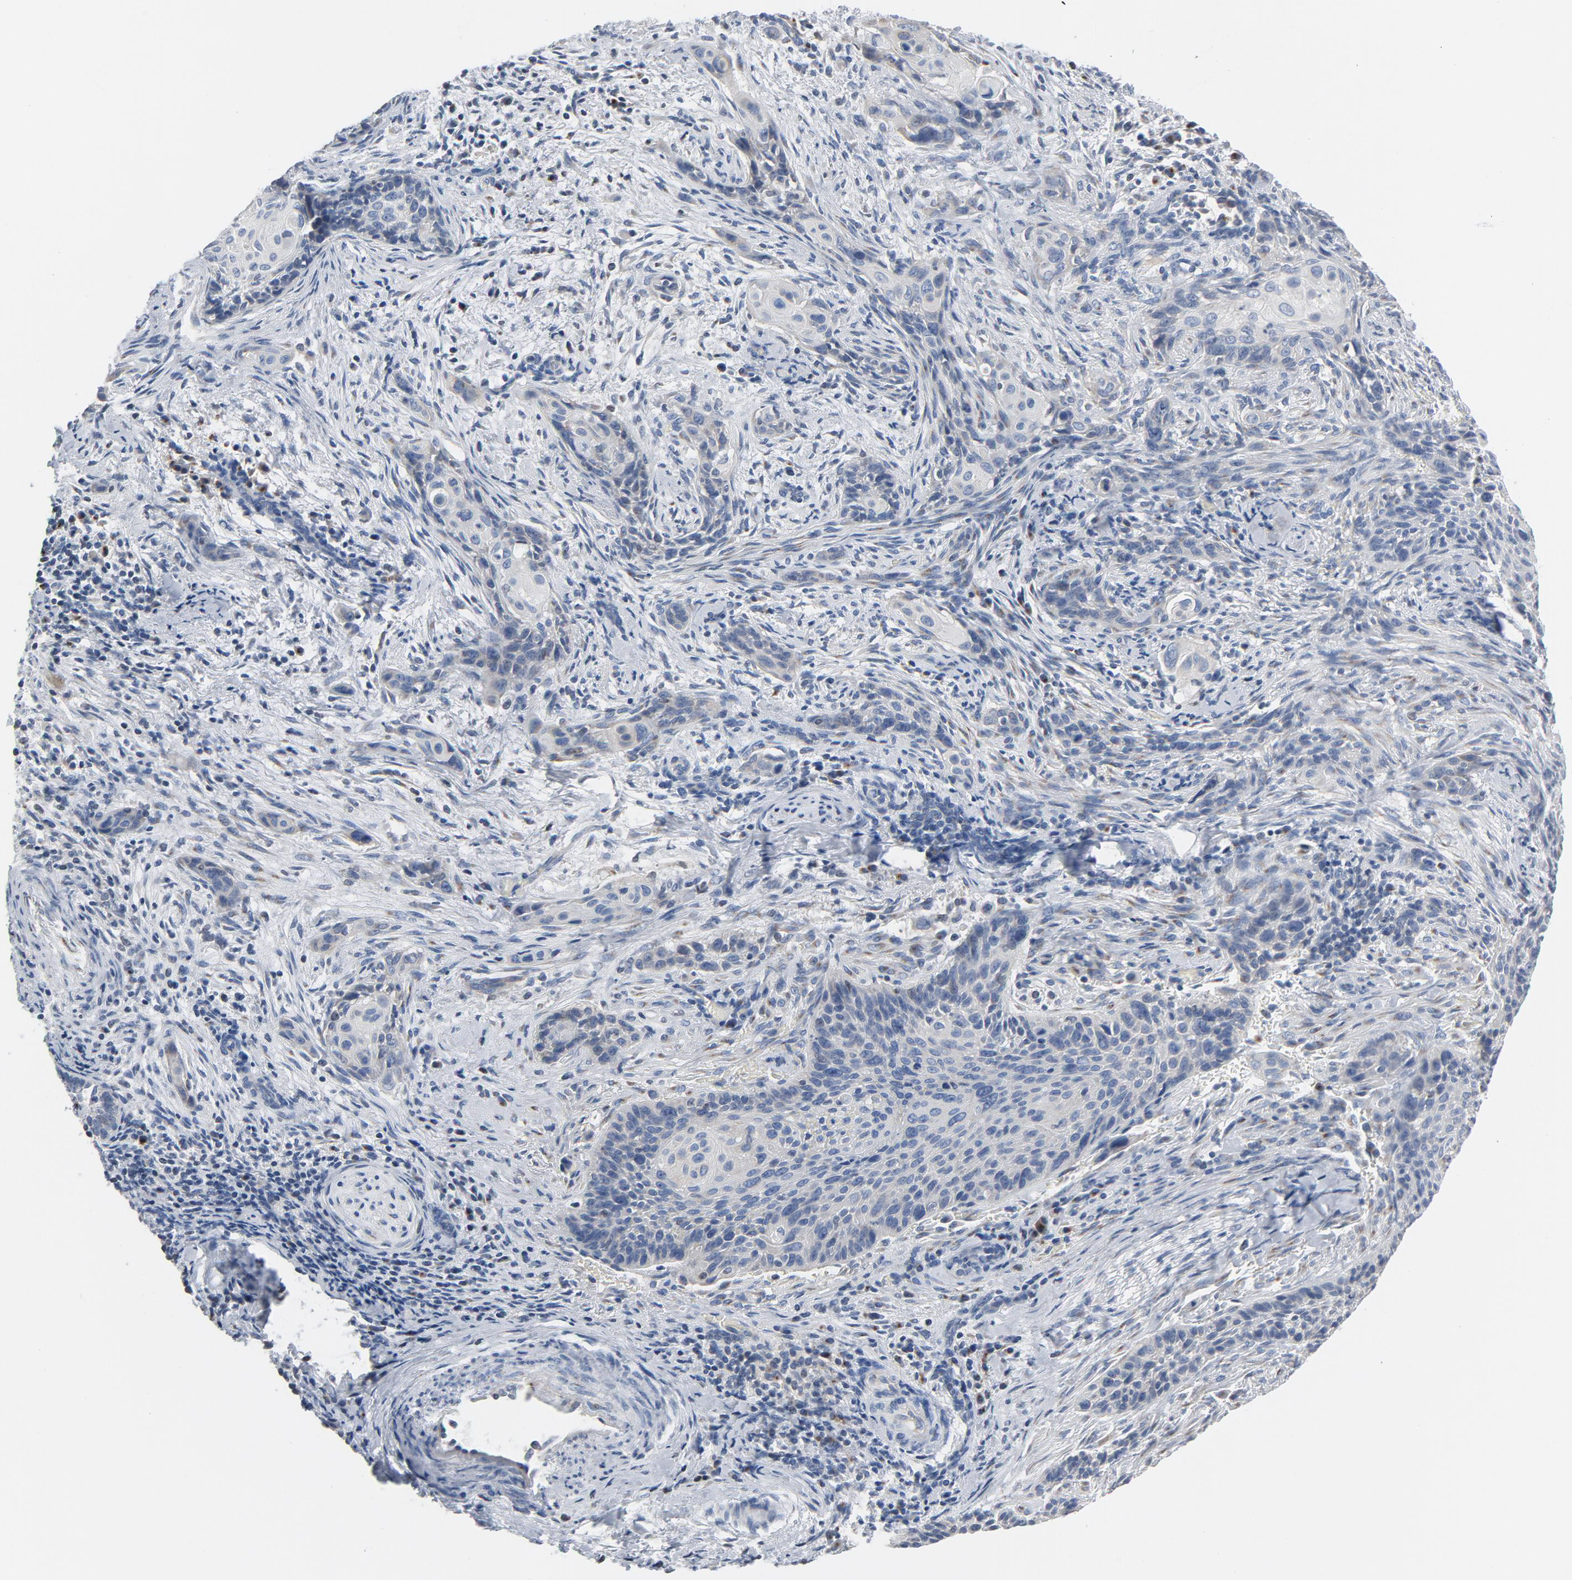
{"staining": {"intensity": "weak", "quantity": "<25%", "location": "cytoplasmic/membranous"}, "tissue": "cervical cancer", "cell_type": "Tumor cells", "image_type": "cancer", "snomed": [{"axis": "morphology", "description": "Squamous cell carcinoma, NOS"}, {"axis": "topography", "description": "Cervix"}], "caption": "This is an immunohistochemistry (IHC) photomicrograph of cervical cancer (squamous cell carcinoma). There is no staining in tumor cells.", "gene": "YIPF6", "patient": {"sex": "female", "age": 33}}